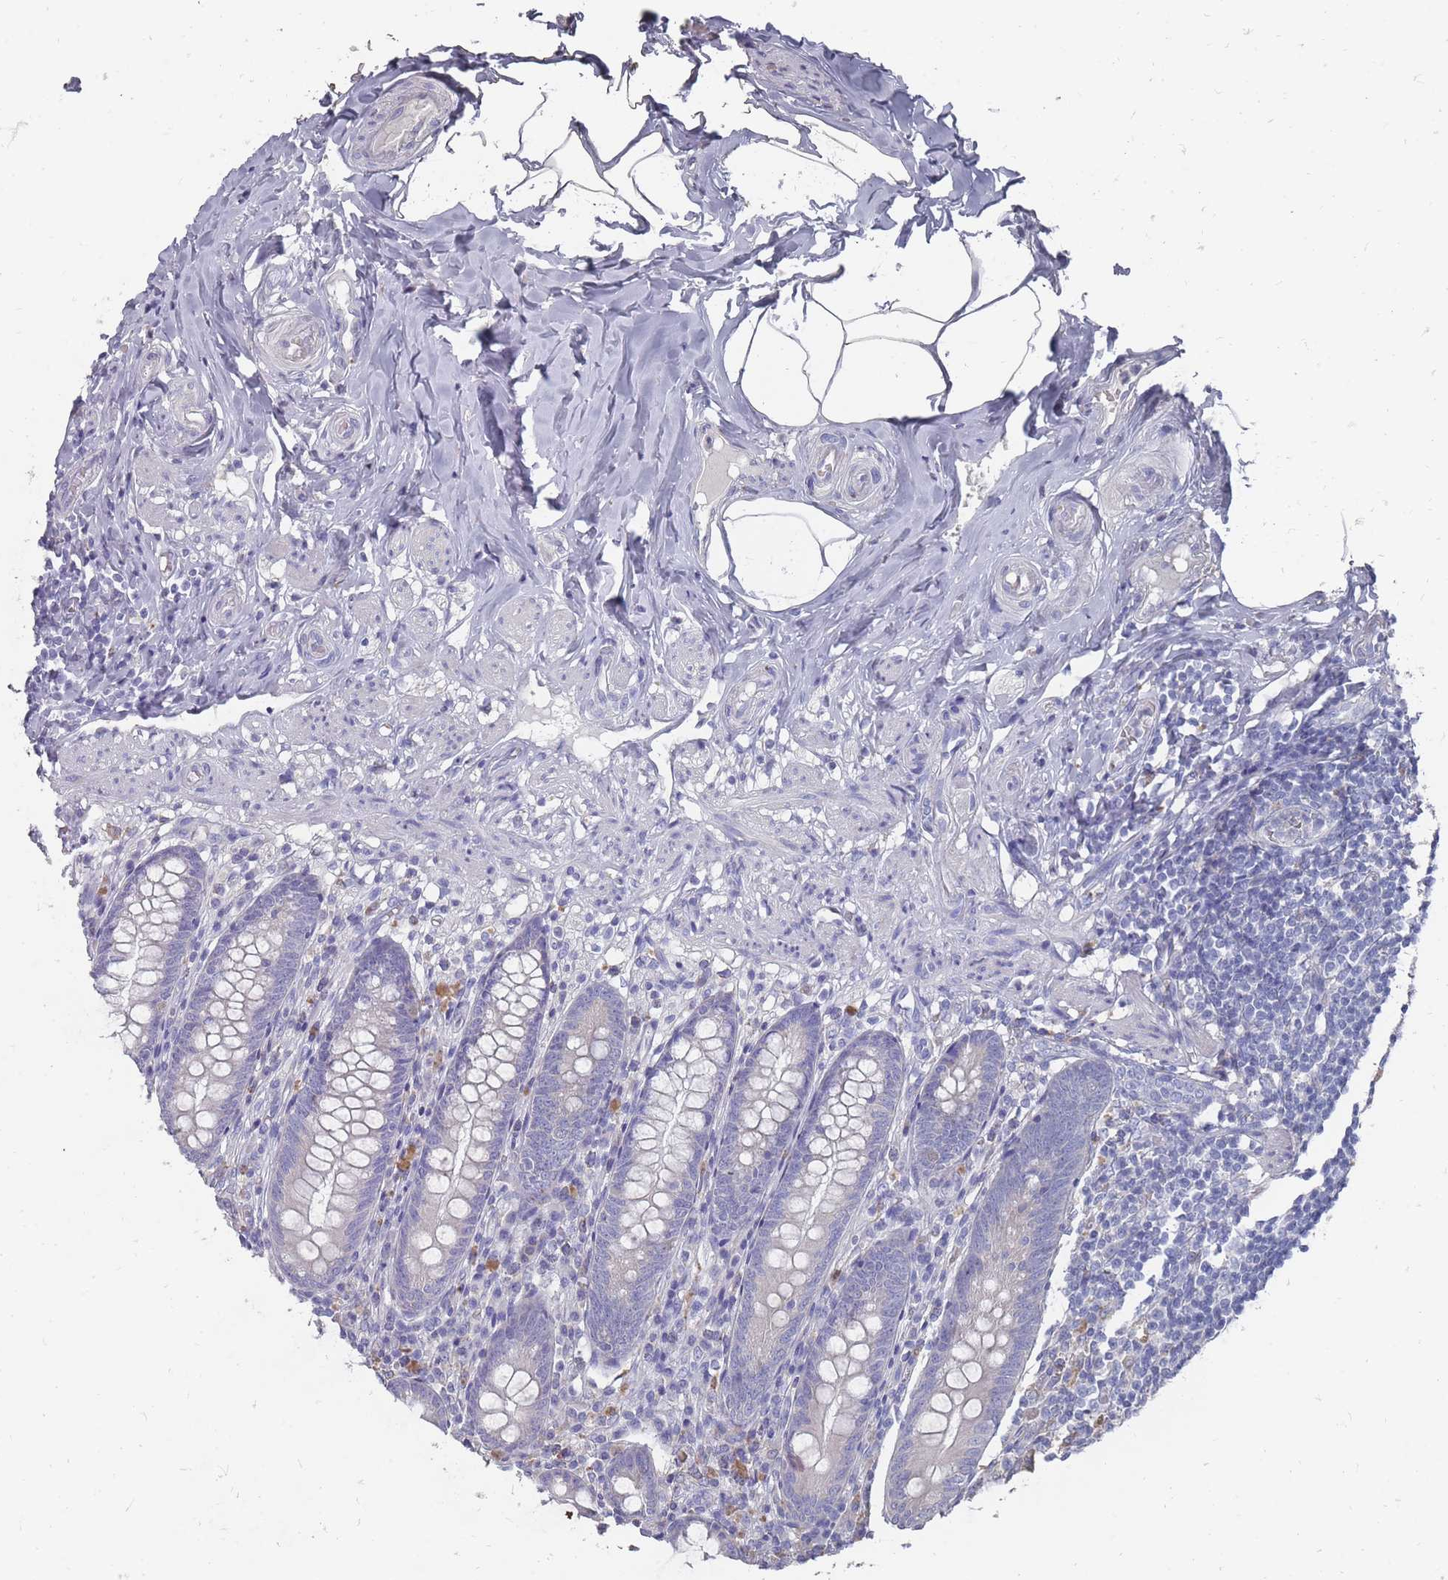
{"staining": {"intensity": "negative", "quantity": "none", "location": "none"}, "tissue": "appendix", "cell_type": "Glandular cells", "image_type": "normal", "snomed": [{"axis": "morphology", "description": "Normal tissue, NOS"}, {"axis": "topography", "description": "Appendix"}], "caption": "Immunohistochemistry (IHC) histopathology image of normal appendix stained for a protein (brown), which reveals no staining in glandular cells. (Stains: DAB immunohistochemistry (IHC) with hematoxylin counter stain, Microscopy: brightfield microscopy at high magnification).", "gene": "OTULINL", "patient": {"sex": "male", "age": 55}}